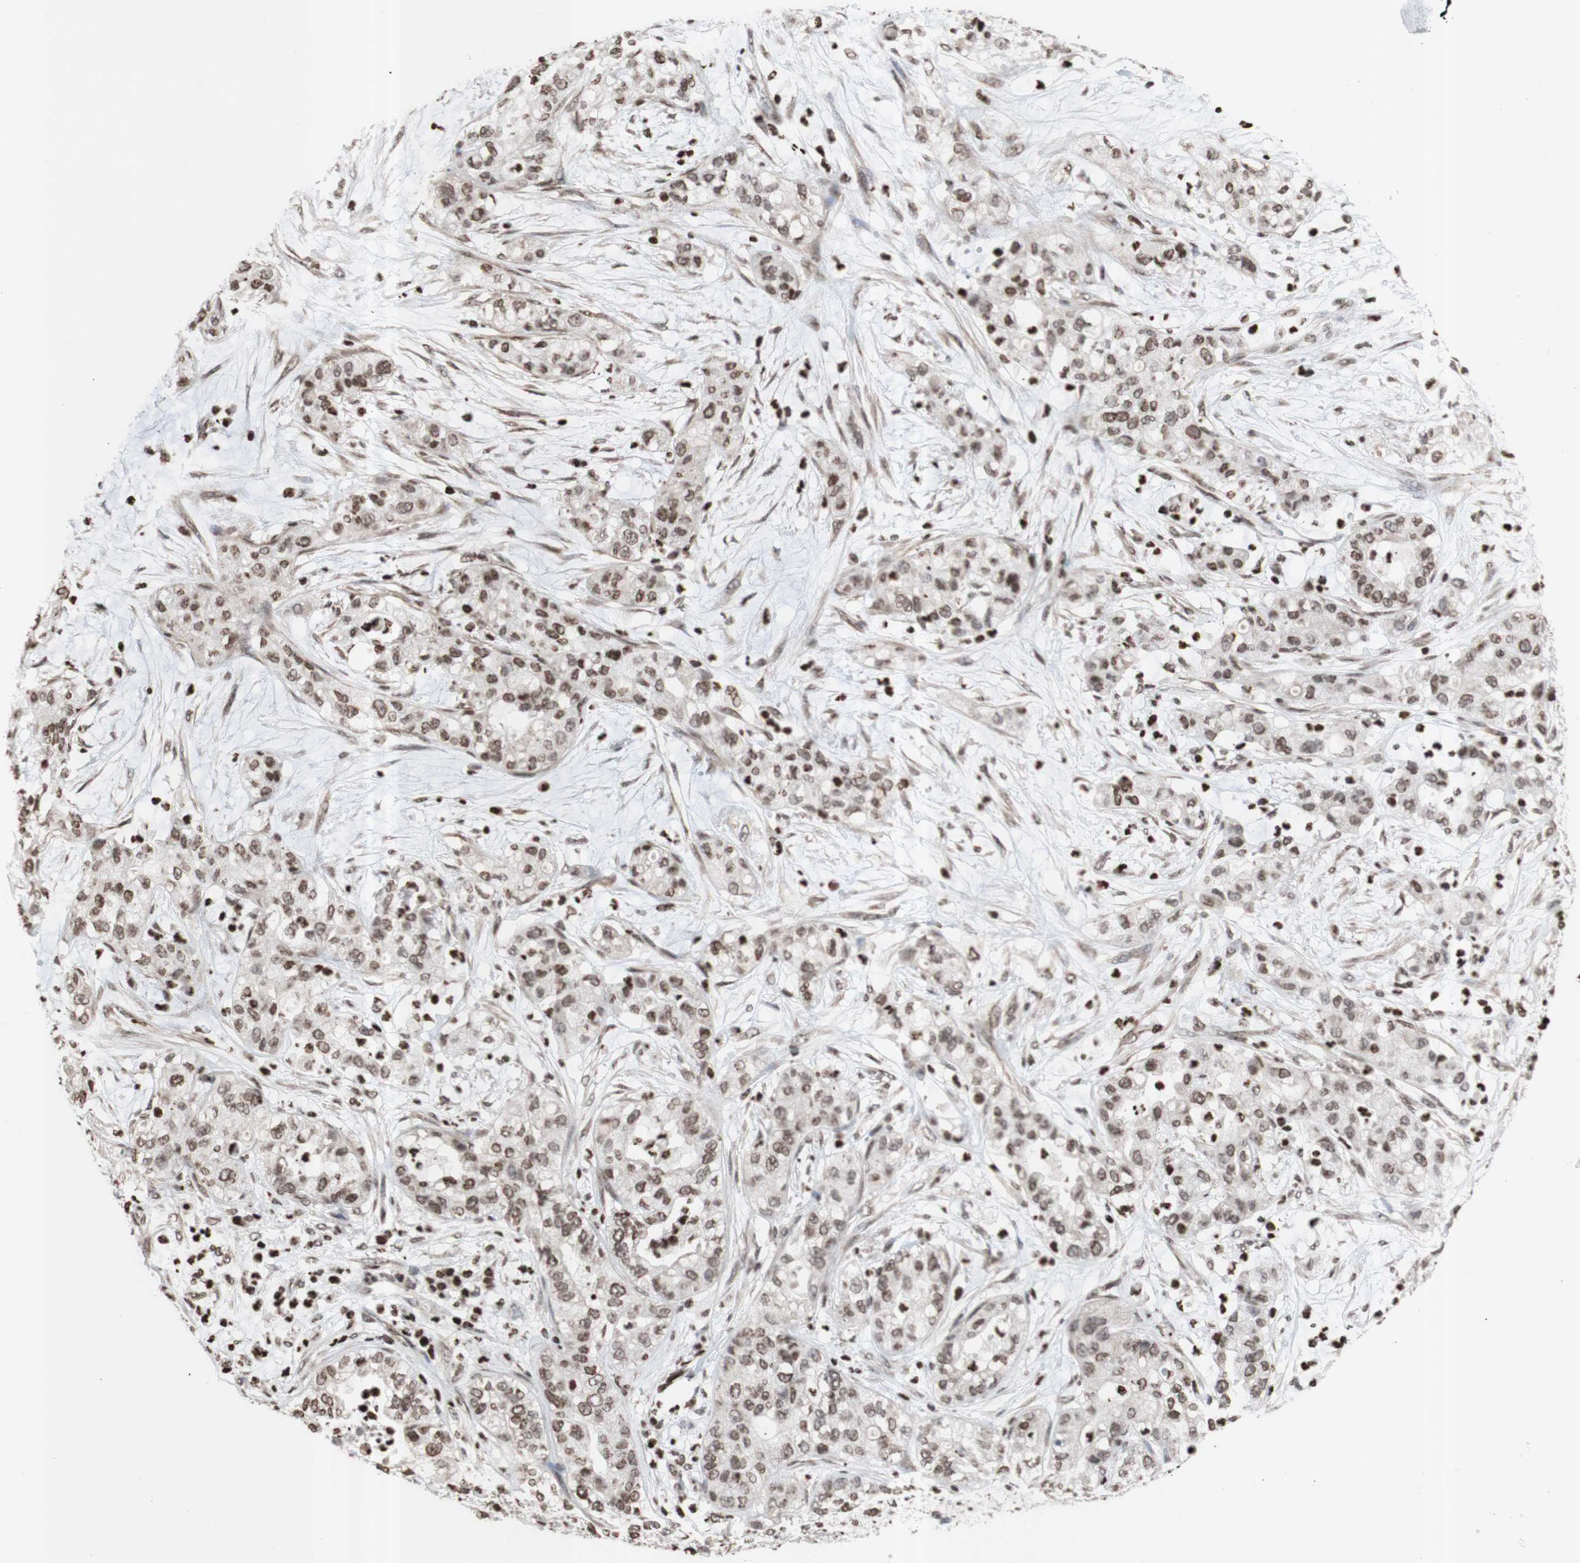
{"staining": {"intensity": "moderate", "quantity": ">75%", "location": "nuclear"}, "tissue": "pancreatic cancer", "cell_type": "Tumor cells", "image_type": "cancer", "snomed": [{"axis": "morphology", "description": "Adenocarcinoma, NOS"}, {"axis": "topography", "description": "Pancreas"}], "caption": "There is medium levels of moderate nuclear staining in tumor cells of pancreatic adenocarcinoma, as demonstrated by immunohistochemical staining (brown color).", "gene": "SNAI2", "patient": {"sex": "female", "age": 78}}